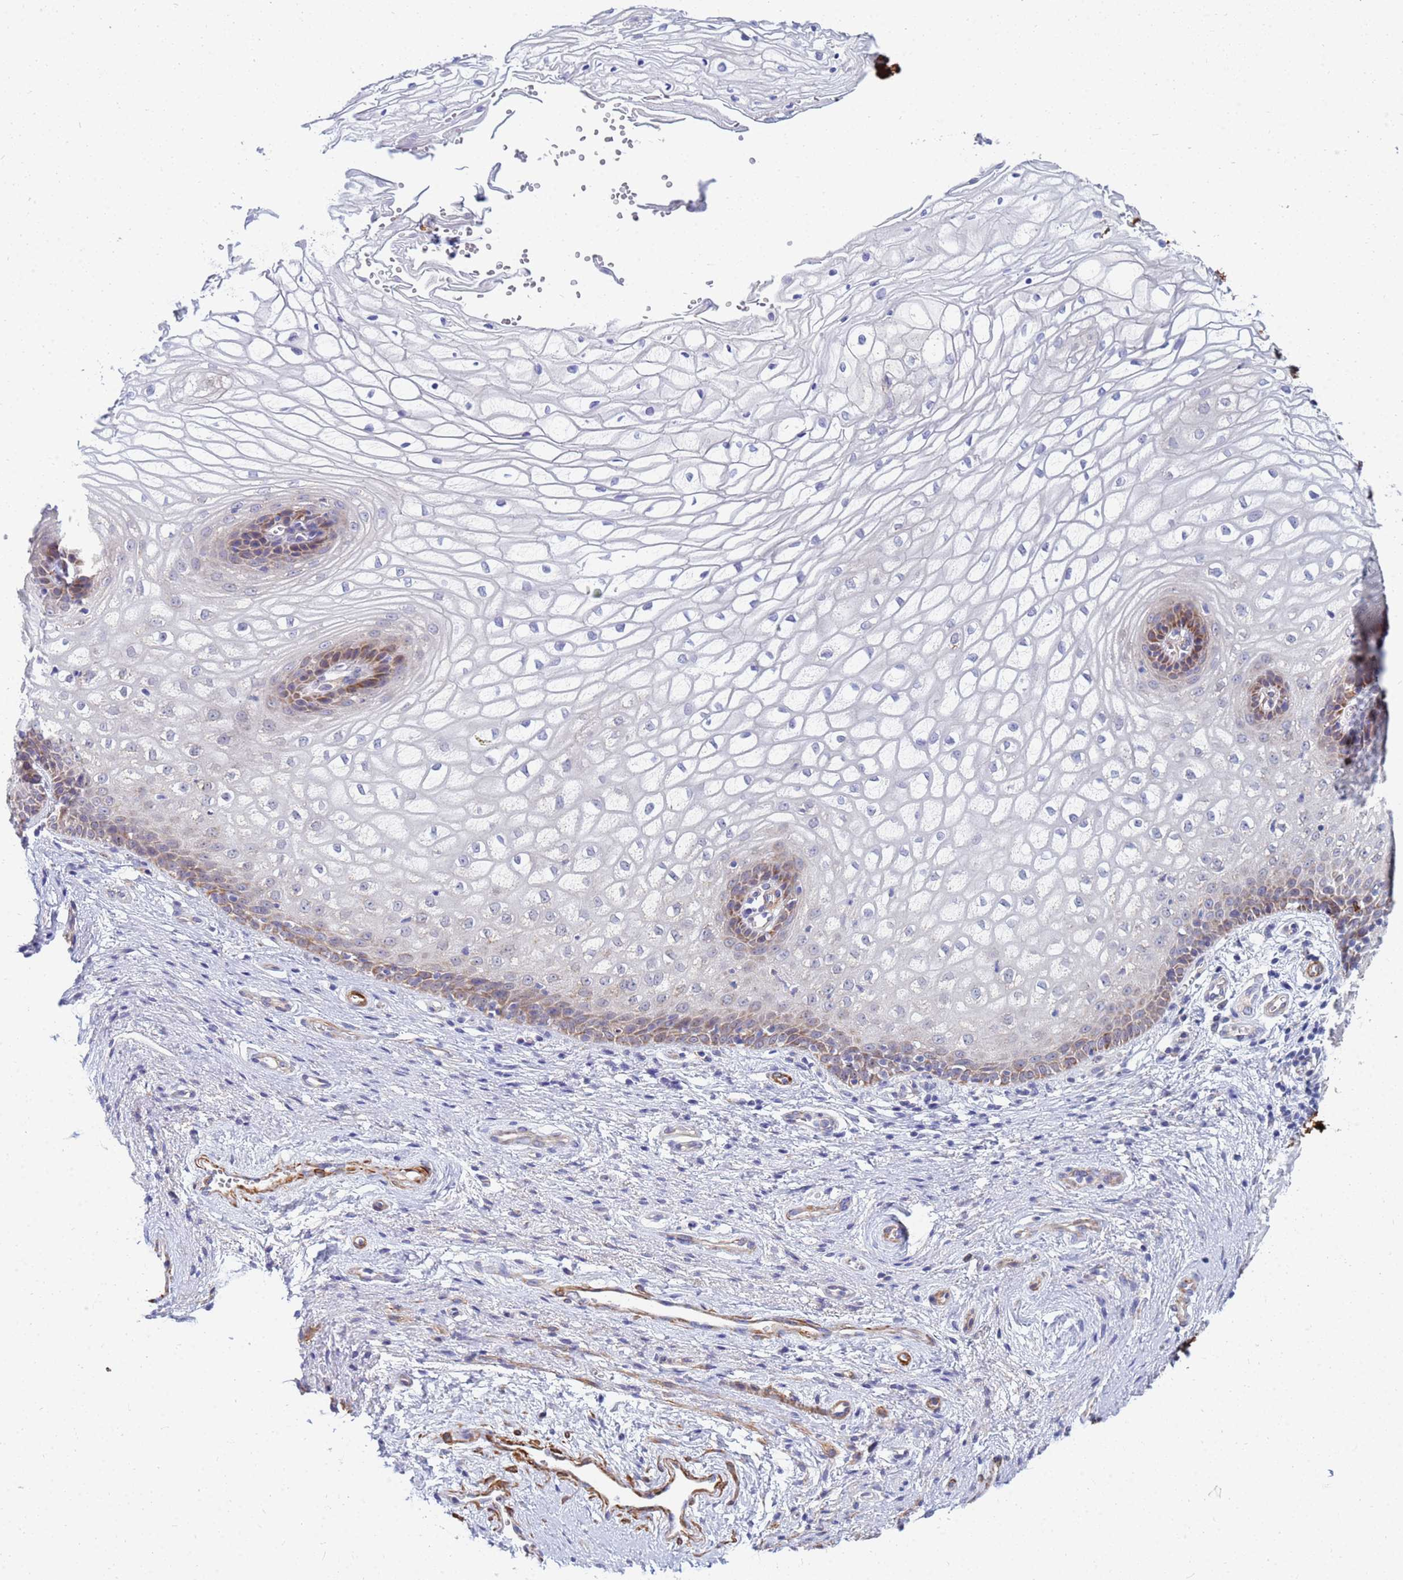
{"staining": {"intensity": "weak", "quantity": "25%-75%", "location": "cytoplasmic/membranous"}, "tissue": "vagina", "cell_type": "Squamous epithelial cells", "image_type": "normal", "snomed": [{"axis": "morphology", "description": "Normal tissue, NOS"}, {"axis": "topography", "description": "Vagina"}], "caption": "Vagina stained with DAB (3,3'-diaminobenzidine) immunohistochemistry (IHC) shows low levels of weak cytoplasmic/membranous positivity in about 25%-75% of squamous epithelial cells.", "gene": "SDR39U1", "patient": {"sex": "female", "age": 34}}